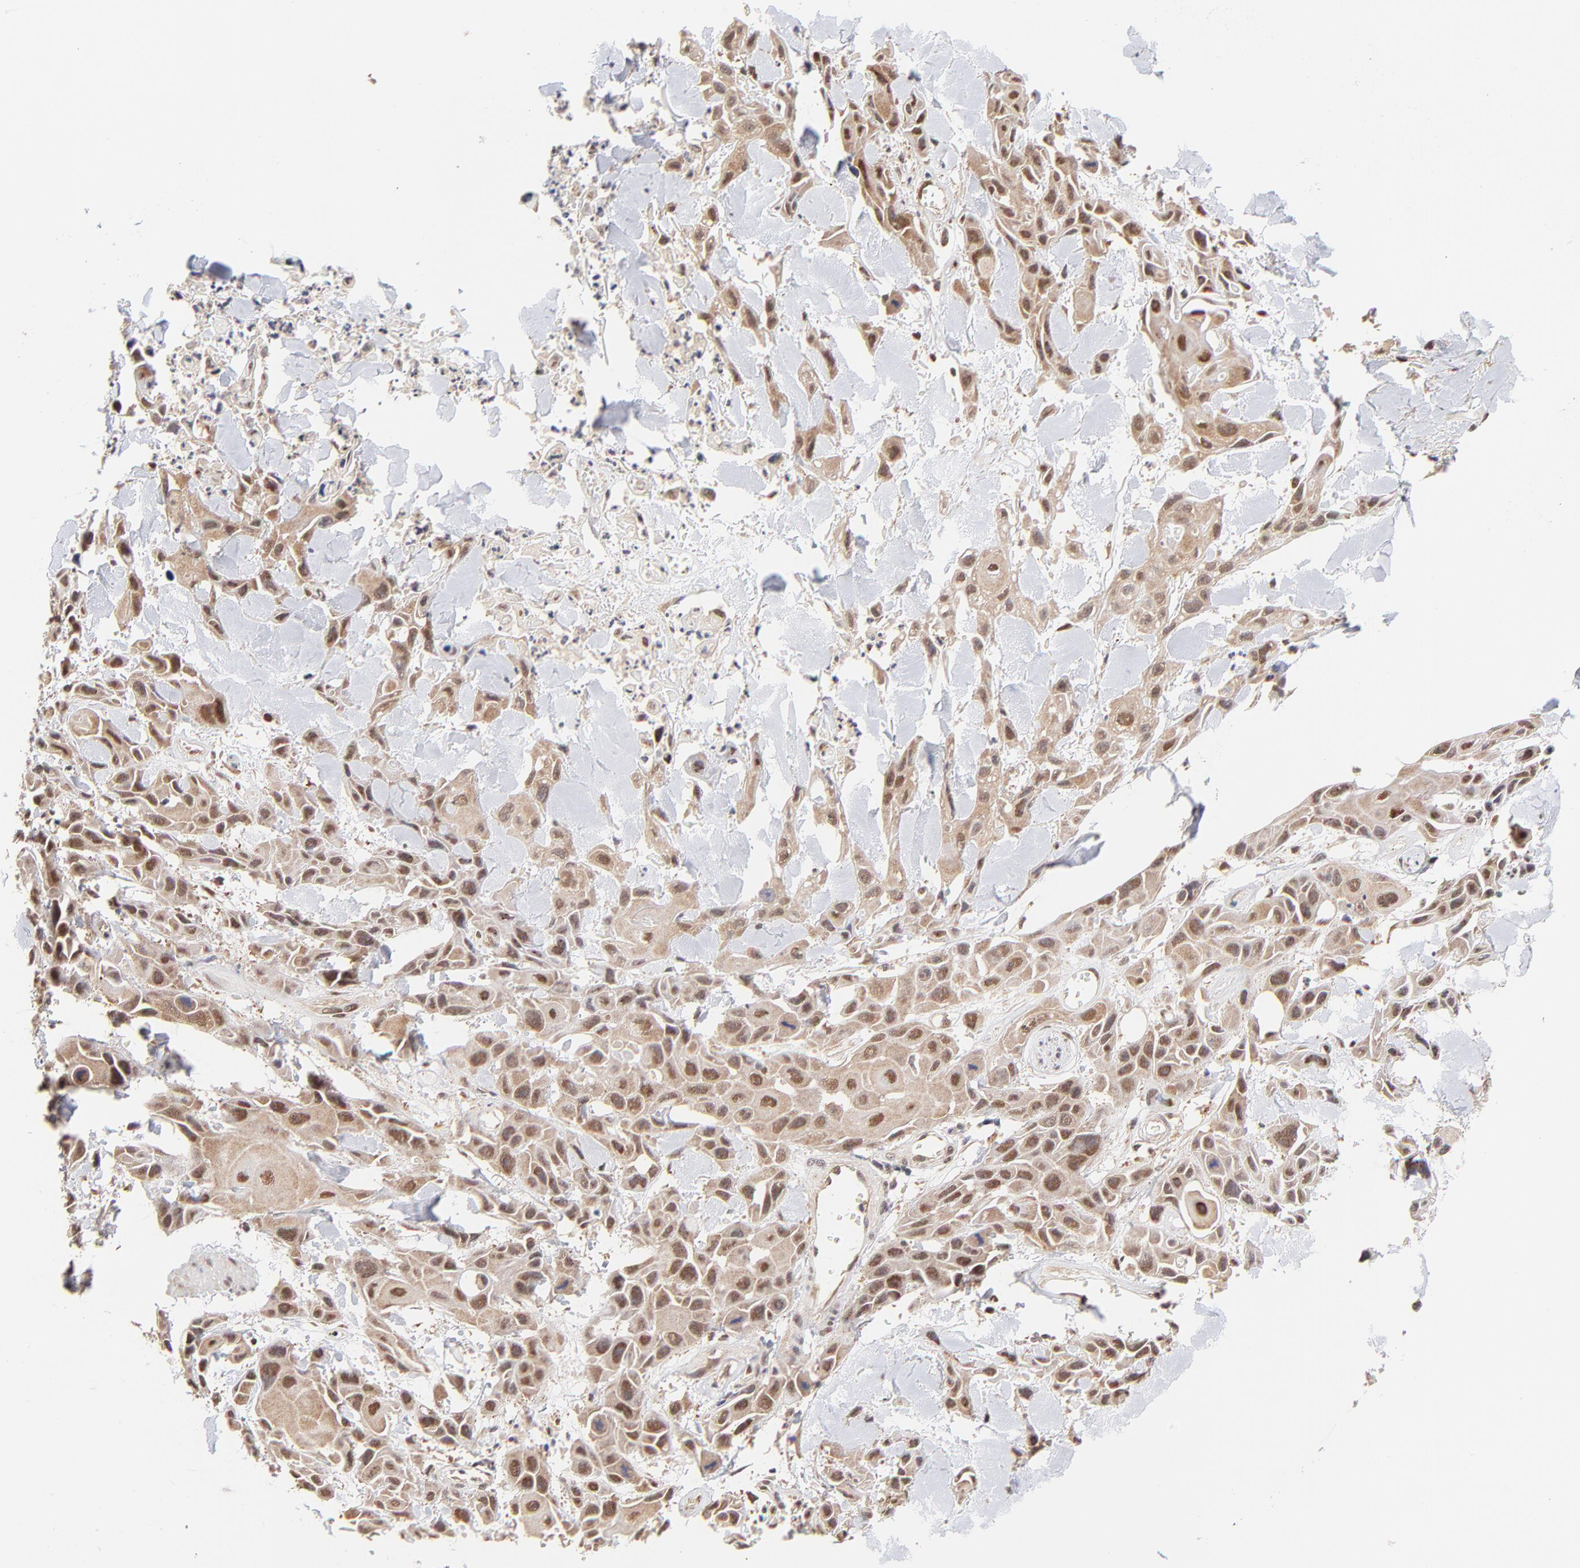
{"staining": {"intensity": "moderate", "quantity": ">75%", "location": "nuclear"}, "tissue": "skin cancer", "cell_type": "Tumor cells", "image_type": "cancer", "snomed": [{"axis": "morphology", "description": "Squamous cell carcinoma, NOS"}, {"axis": "topography", "description": "Skin"}, {"axis": "topography", "description": "Anal"}], "caption": "Skin cancer was stained to show a protein in brown. There is medium levels of moderate nuclear staining in about >75% of tumor cells. (DAB (3,3'-diaminobenzidine) = brown stain, brightfield microscopy at high magnification).", "gene": "PSMC4", "patient": {"sex": "female", "age": 55}}